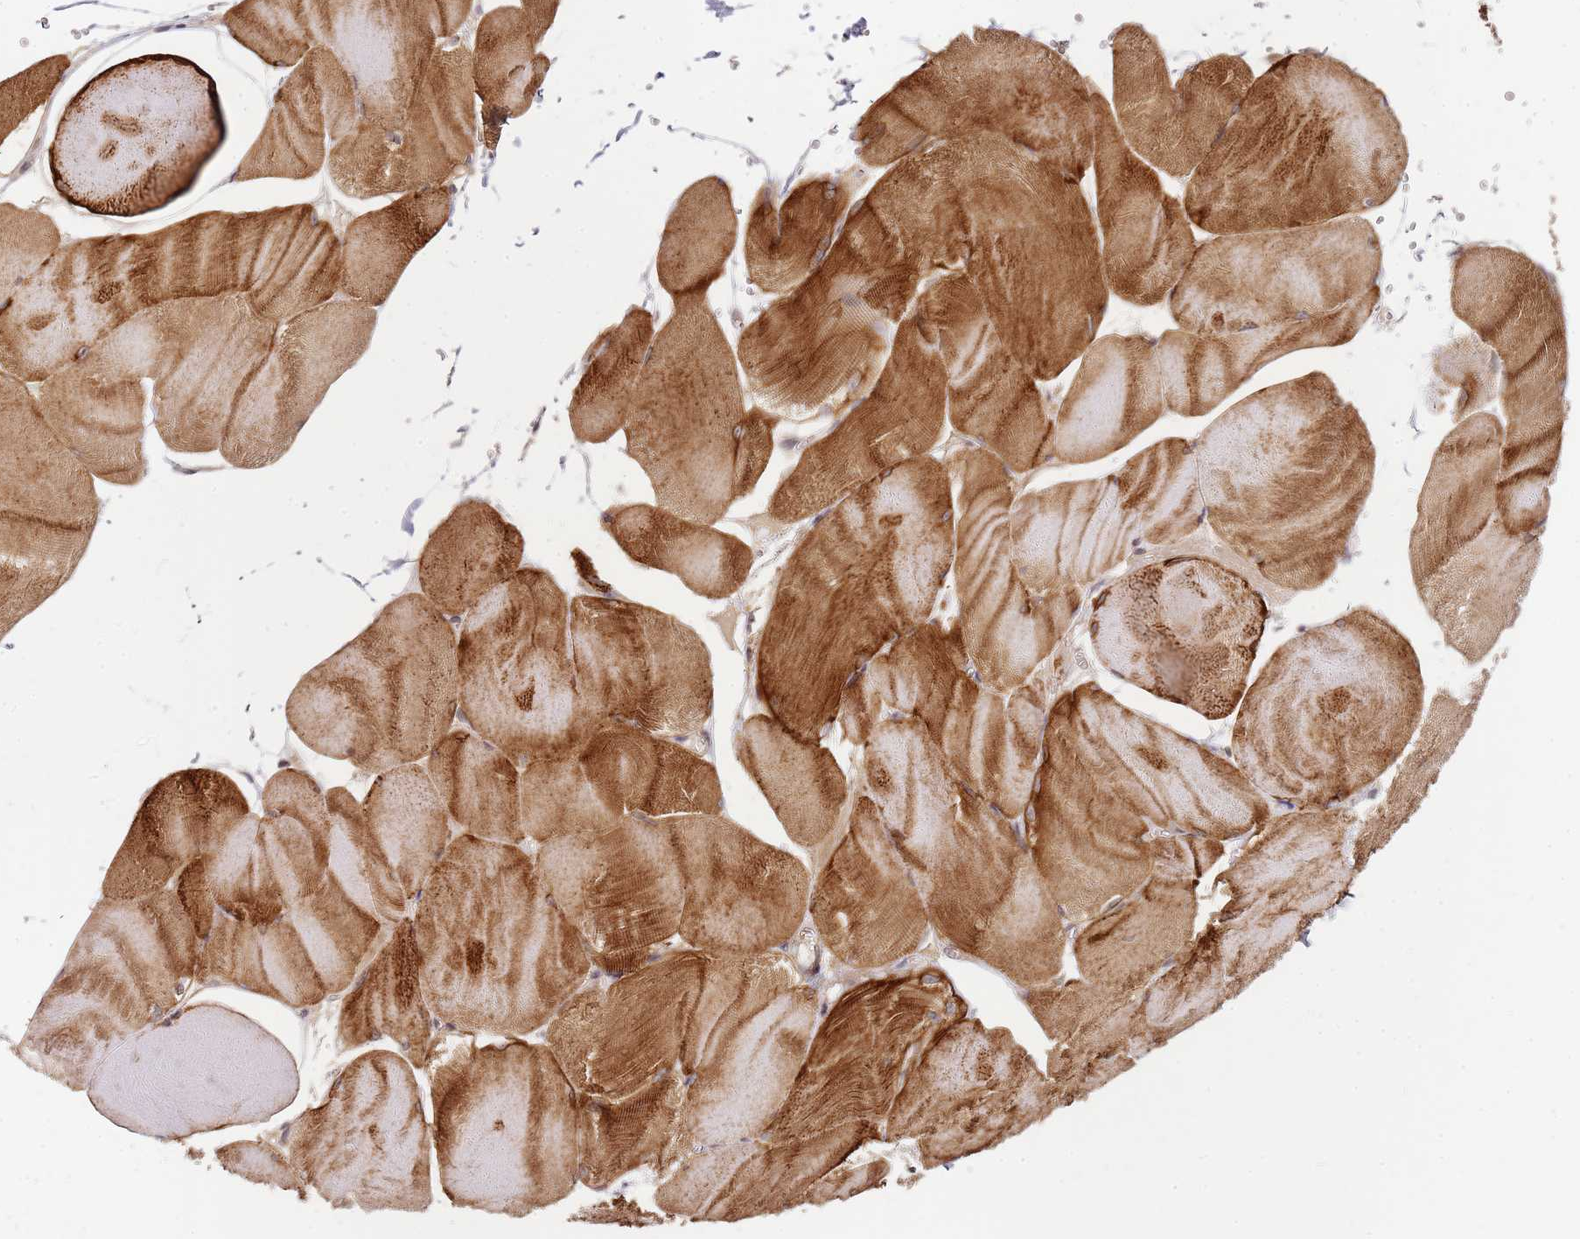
{"staining": {"intensity": "strong", "quantity": ">75%", "location": "cytoplasmic/membranous"}, "tissue": "skeletal muscle", "cell_type": "Myocytes", "image_type": "normal", "snomed": [{"axis": "morphology", "description": "Normal tissue, NOS"}, {"axis": "morphology", "description": "Basal cell carcinoma"}, {"axis": "topography", "description": "Skeletal muscle"}], "caption": "Protein staining exhibits strong cytoplasmic/membranous expression in approximately >75% of myocytes in unremarkable skeletal muscle.", "gene": "LIN37", "patient": {"sex": "female", "age": 64}}